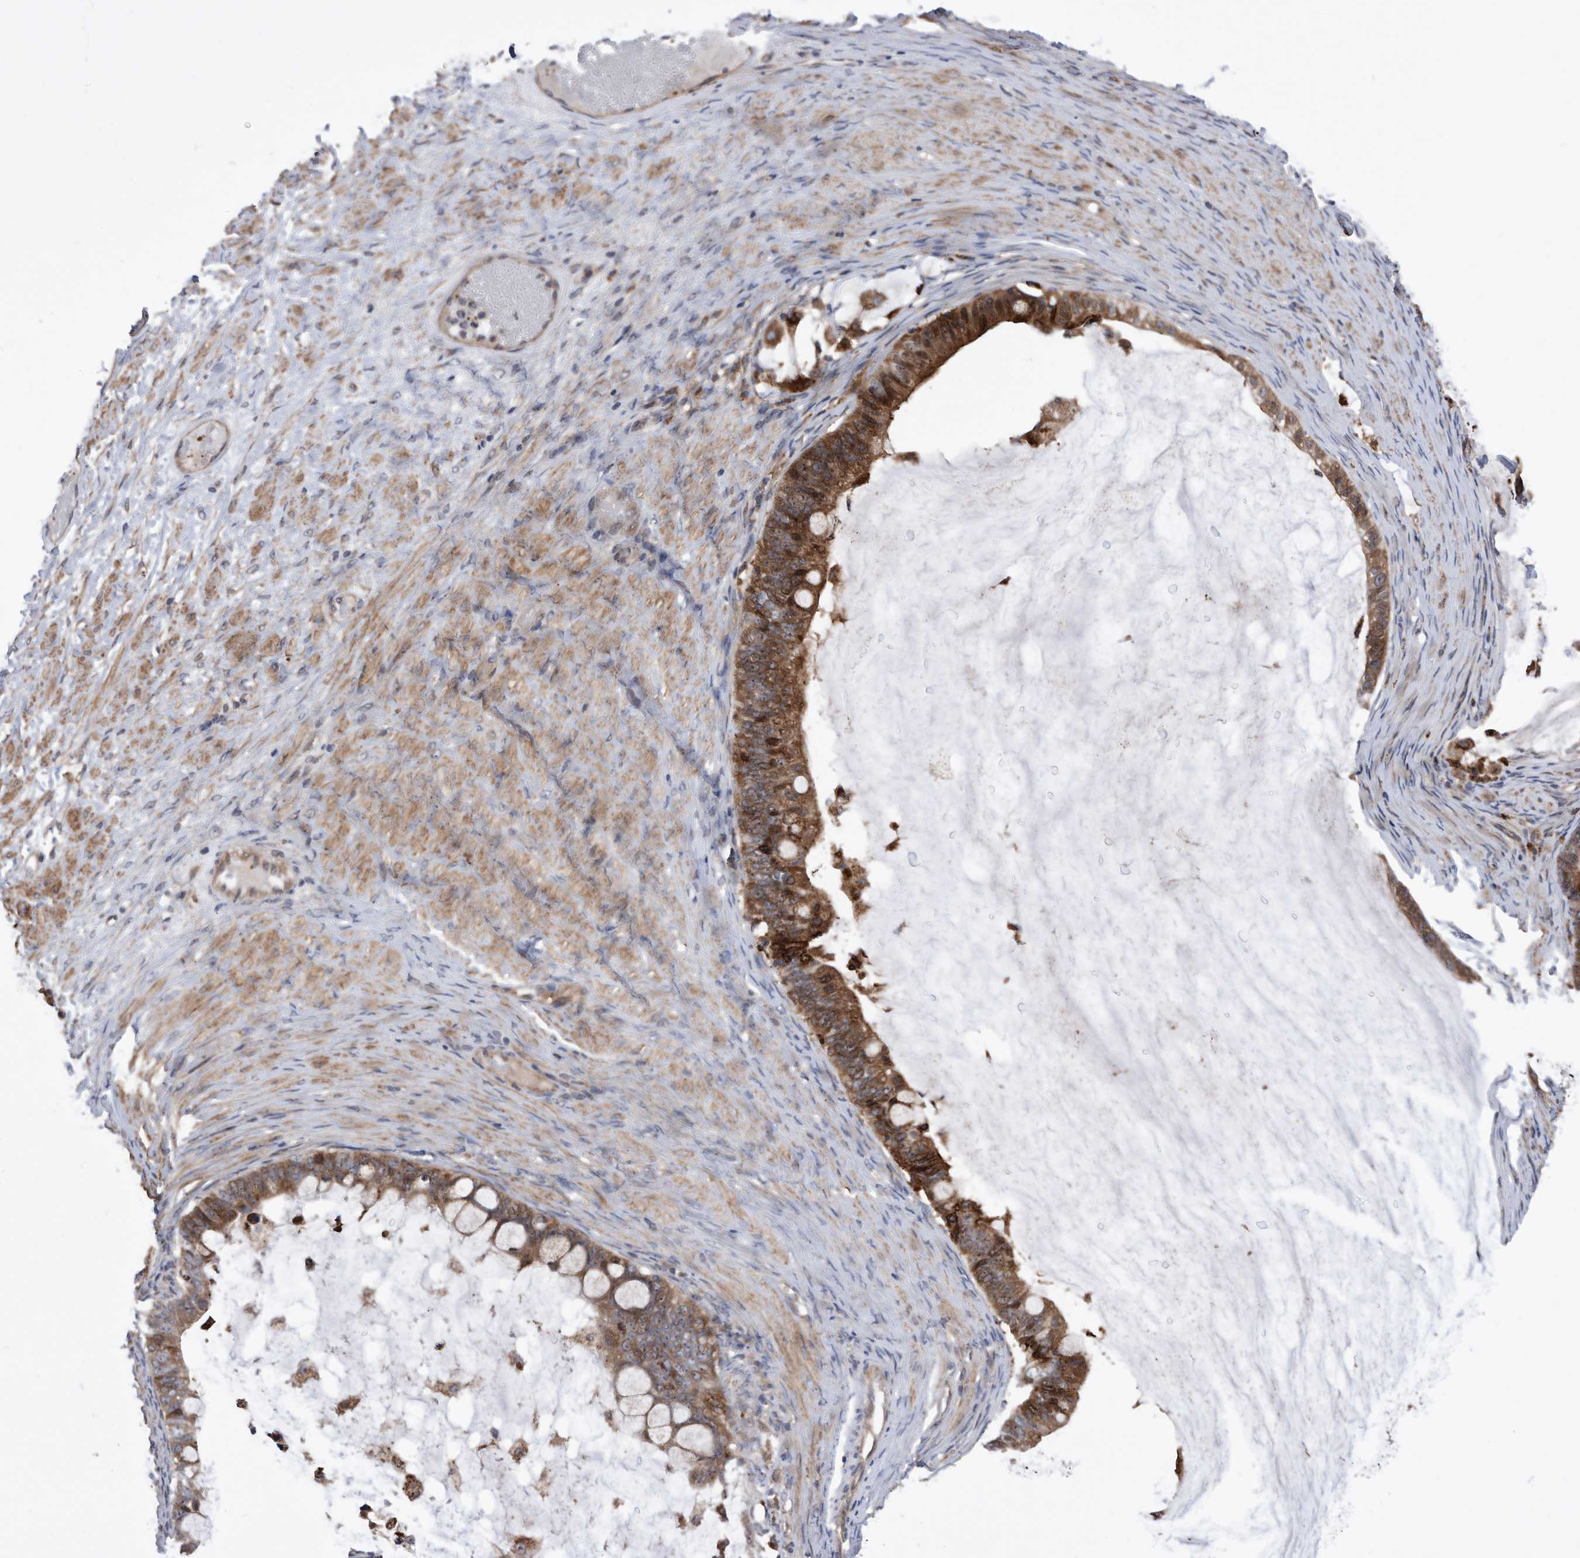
{"staining": {"intensity": "strong", "quantity": ">75%", "location": "cytoplasmic/membranous"}, "tissue": "ovarian cancer", "cell_type": "Tumor cells", "image_type": "cancer", "snomed": [{"axis": "morphology", "description": "Cystadenocarcinoma, mucinous, NOS"}, {"axis": "topography", "description": "Ovary"}], "caption": "Immunohistochemical staining of ovarian cancer (mucinous cystadenocarcinoma) demonstrates high levels of strong cytoplasmic/membranous protein positivity in about >75% of tumor cells.", "gene": "BAIAP3", "patient": {"sex": "female", "age": 61}}